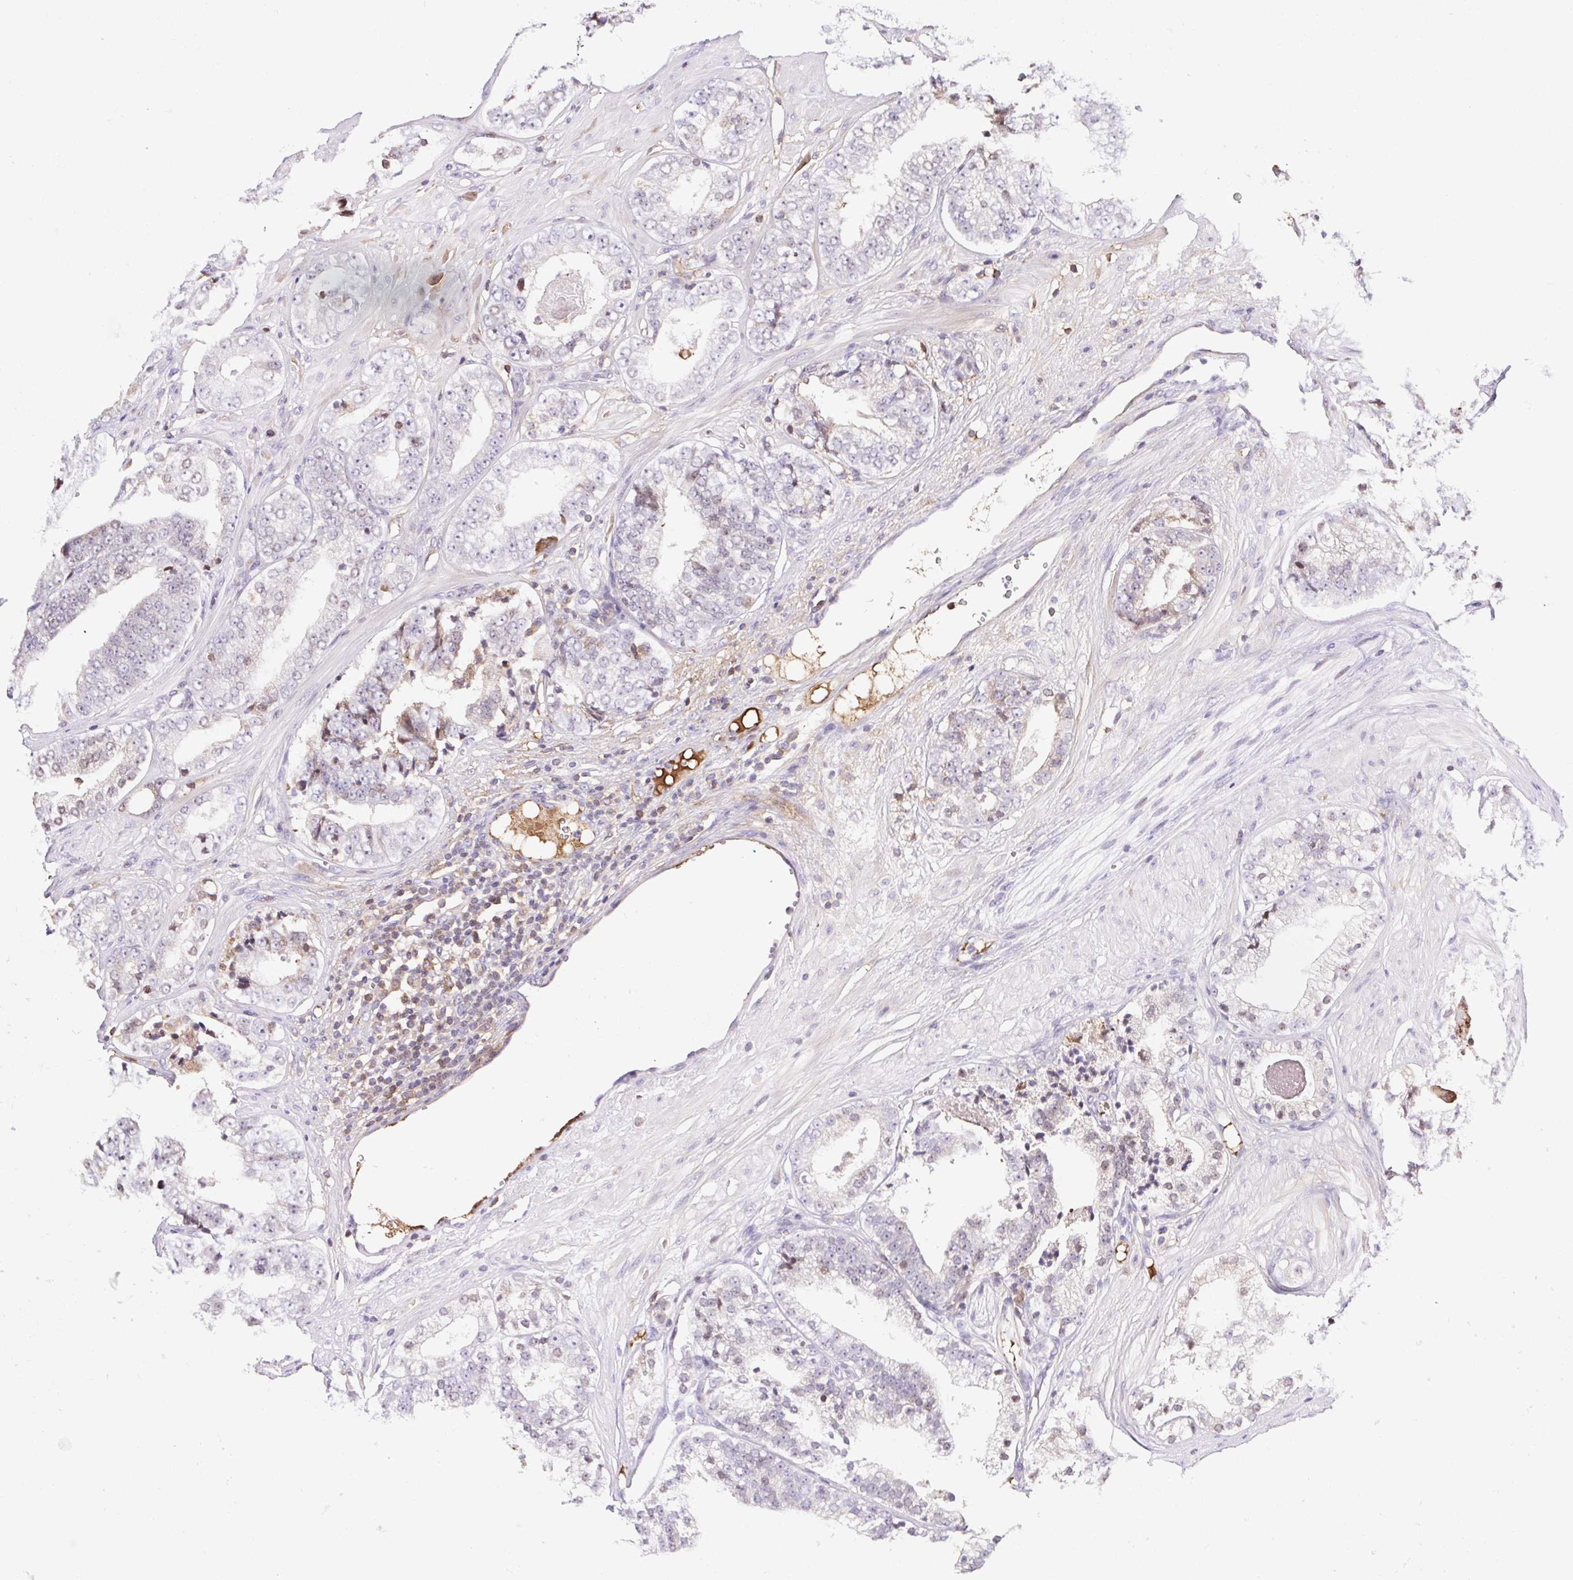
{"staining": {"intensity": "negative", "quantity": "none", "location": "none"}, "tissue": "prostate cancer", "cell_type": "Tumor cells", "image_type": "cancer", "snomed": [{"axis": "morphology", "description": "Adenocarcinoma, Low grade"}, {"axis": "topography", "description": "Prostate"}], "caption": "Immunohistochemistry (IHC) micrograph of human prostate adenocarcinoma (low-grade) stained for a protein (brown), which shows no staining in tumor cells.", "gene": "TPRG1", "patient": {"sex": "male", "age": 60}}